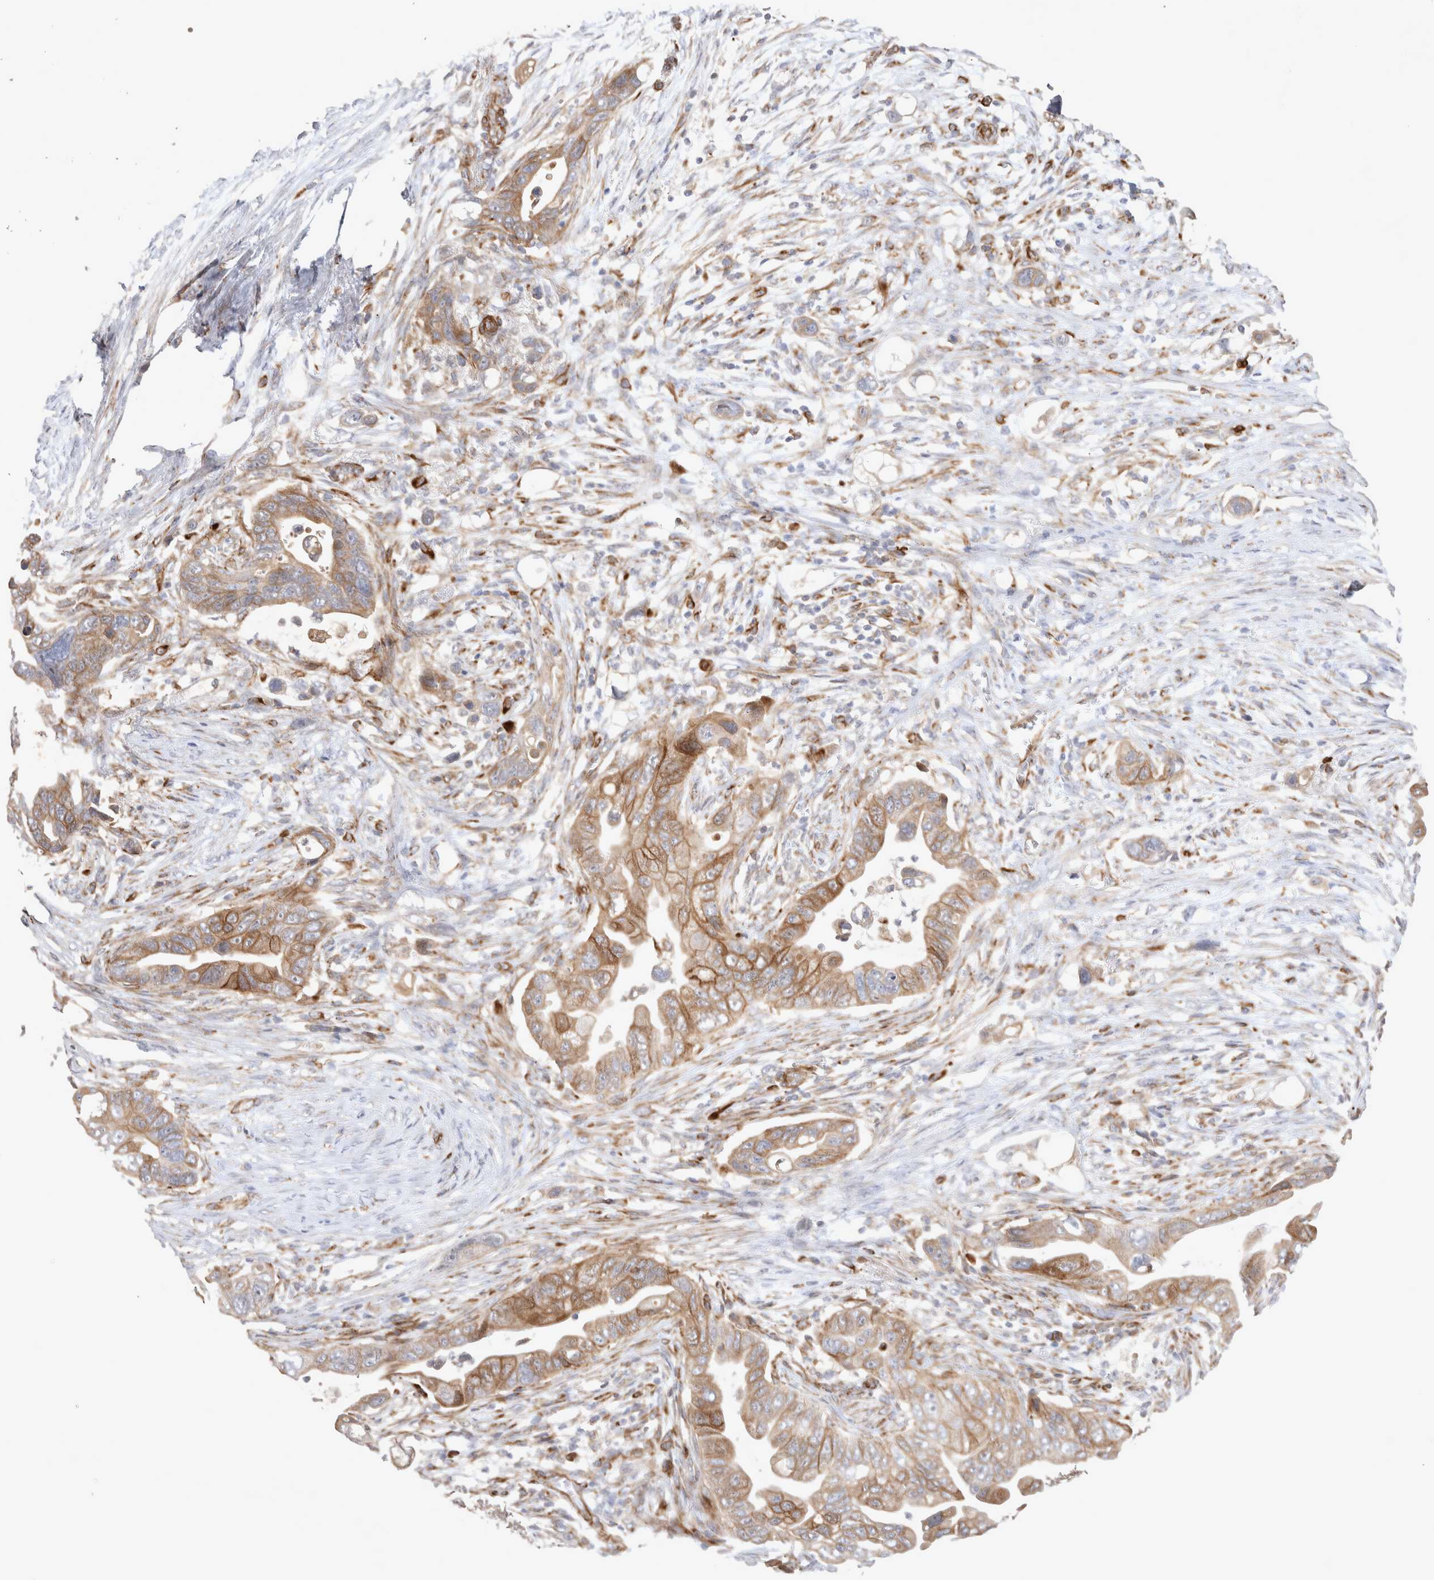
{"staining": {"intensity": "moderate", "quantity": ">75%", "location": "cytoplasmic/membranous"}, "tissue": "pancreatic cancer", "cell_type": "Tumor cells", "image_type": "cancer", "snomed": [{"axis": "morphology", "description": "Adenocarcinoma, NOS"}, {"axis": "topography", "description": "Pancreas"}], "caption": "IHC micrograph of neoplastic tissue: pancreatic cancer stained using immunohistochemistry shows medium levels of moderate protein expression localized specifically in the cytoplasmic/membranous of tumor cells, appearing as a cytoplasmic/membranous brown color.", "gene": "NMU", "patient": {"sex": "female", "age": 72}}